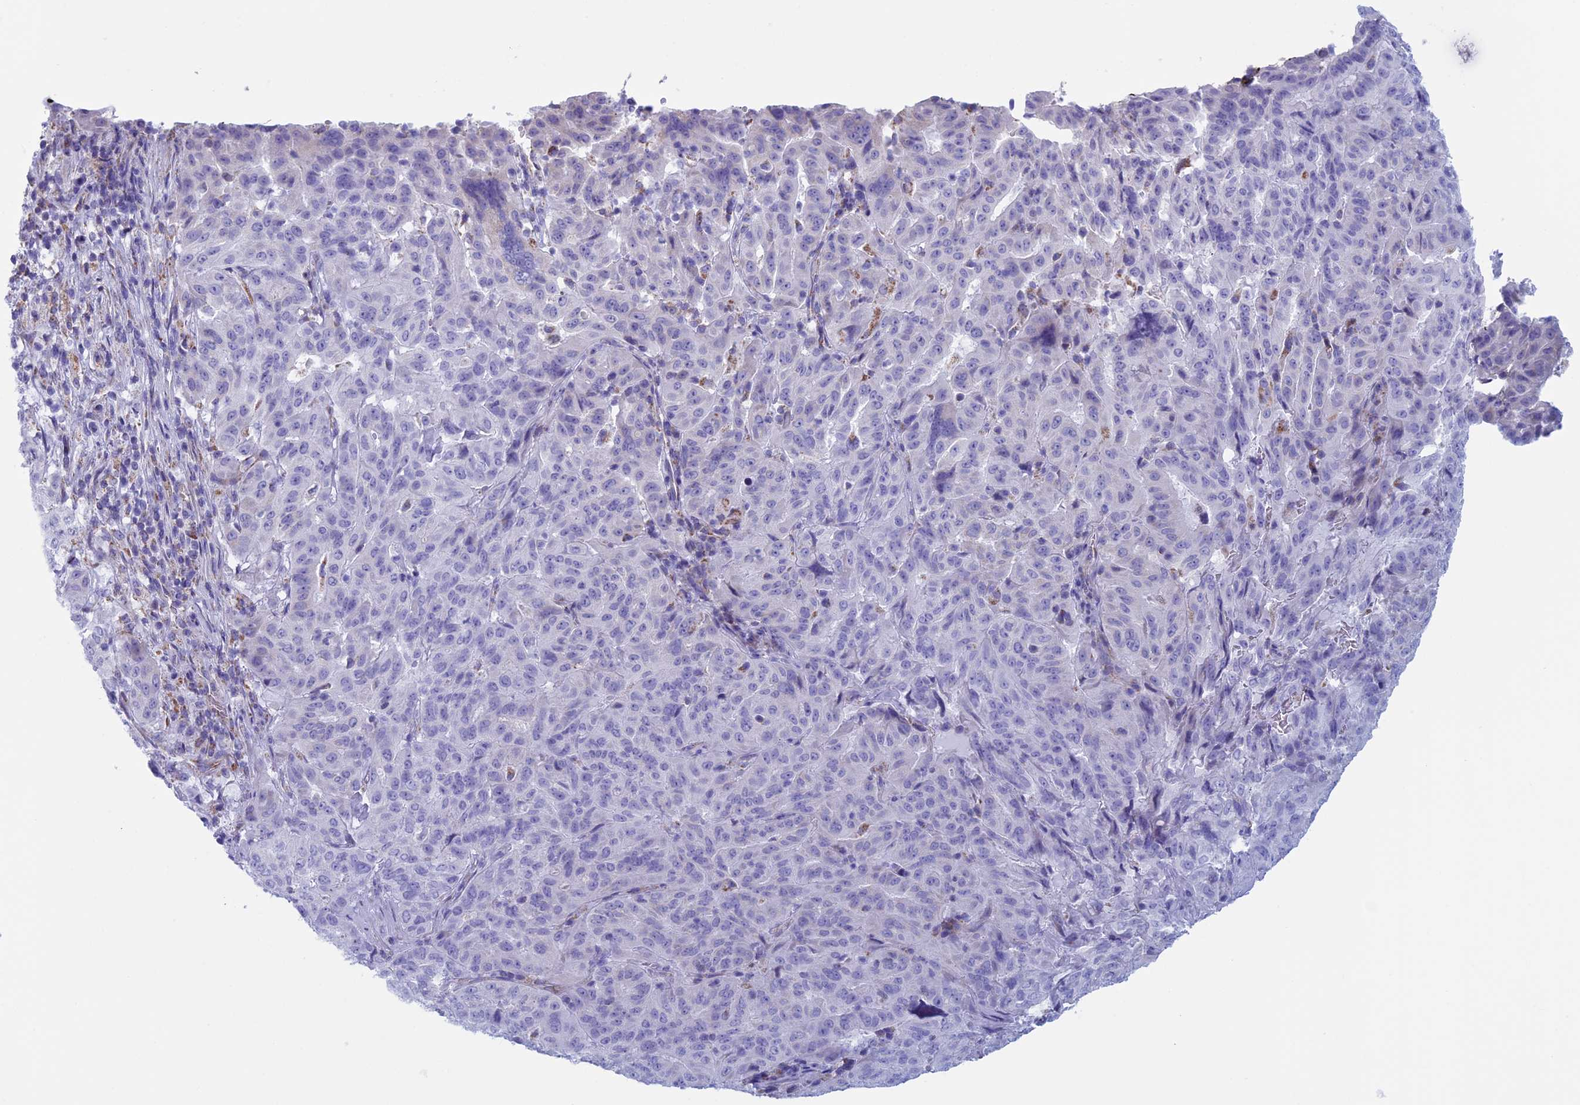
{"staining": {"intensity": "negative", "quantity": "none", "location": "none"}, "tissue": "pancreatic cancer", "cell_type": "Tumor cells", "image_type": "cancer", "snomed": [{"axis": "morphology", "description": "Adenocarcinoma, NOS"}, {"axis": "topography", "description": "Pancreas"}], "caption": "The image reveals no significant expression in tumor cells of pancreatic adenocarcinoma.", "gene": "NDUFB9", "patient": {"sex": "male", "age": 63}}